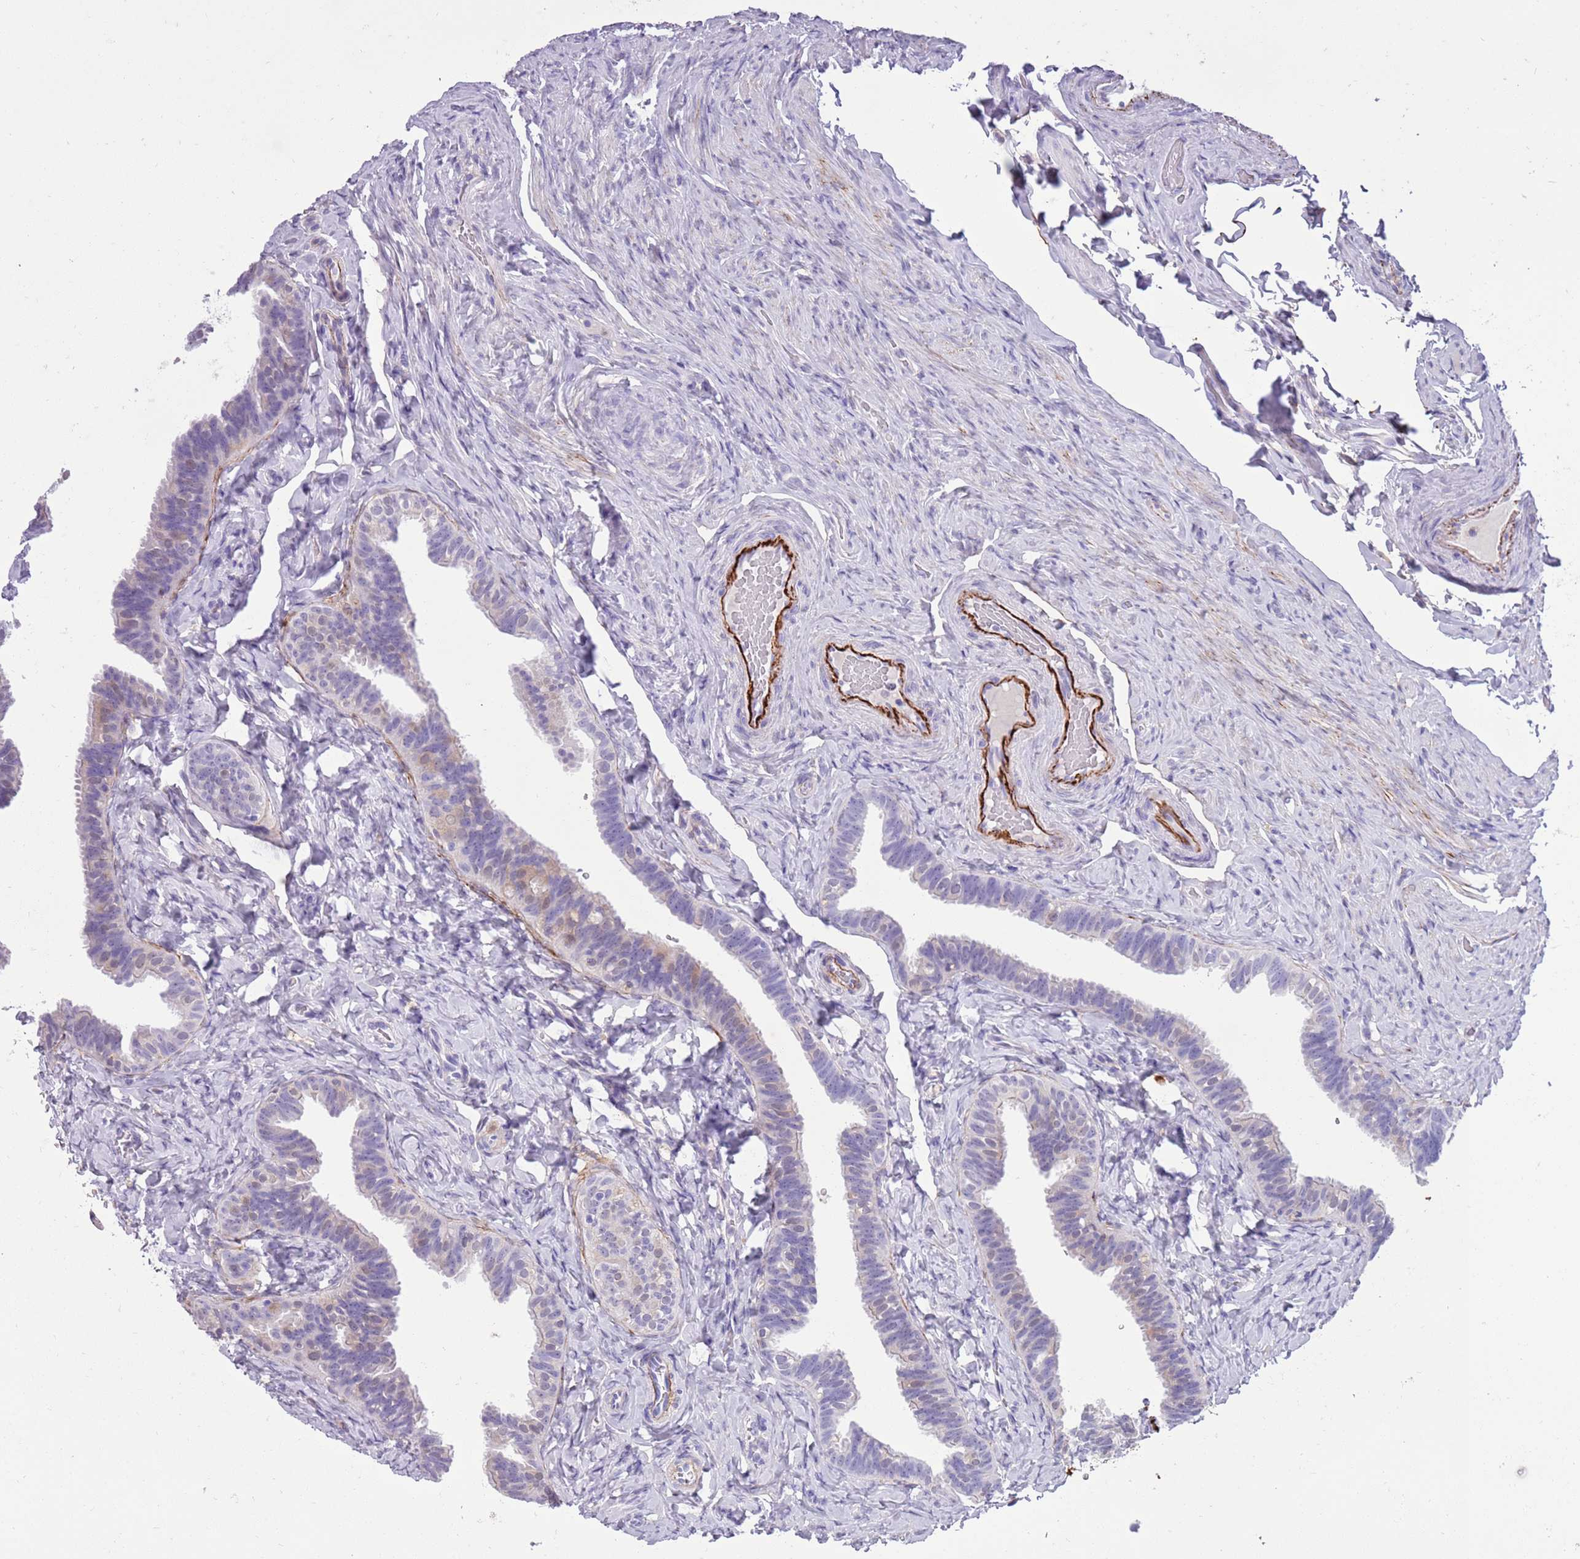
{"staining": {"intensity": "weak", "quantity": "<25%", "location": "cytoplasmic/membranous"}, "tissue": "fallopian tube", "cell_type": "Glandular cells", "image_type": "normal", "snomed": [{"axis": "morphology", "description": "Normal tissue, NOS"}, {"axis": "topography", "description": "Fallopian tube"}], "caption": "DAB (3,3'-diaminobenzidine) immunohistochemical staining of benign human fallopian tube shows no significant positivity in glandular cells.", "gene": "PFKFB2", "patient": {"sex": "female", "age": 65}}